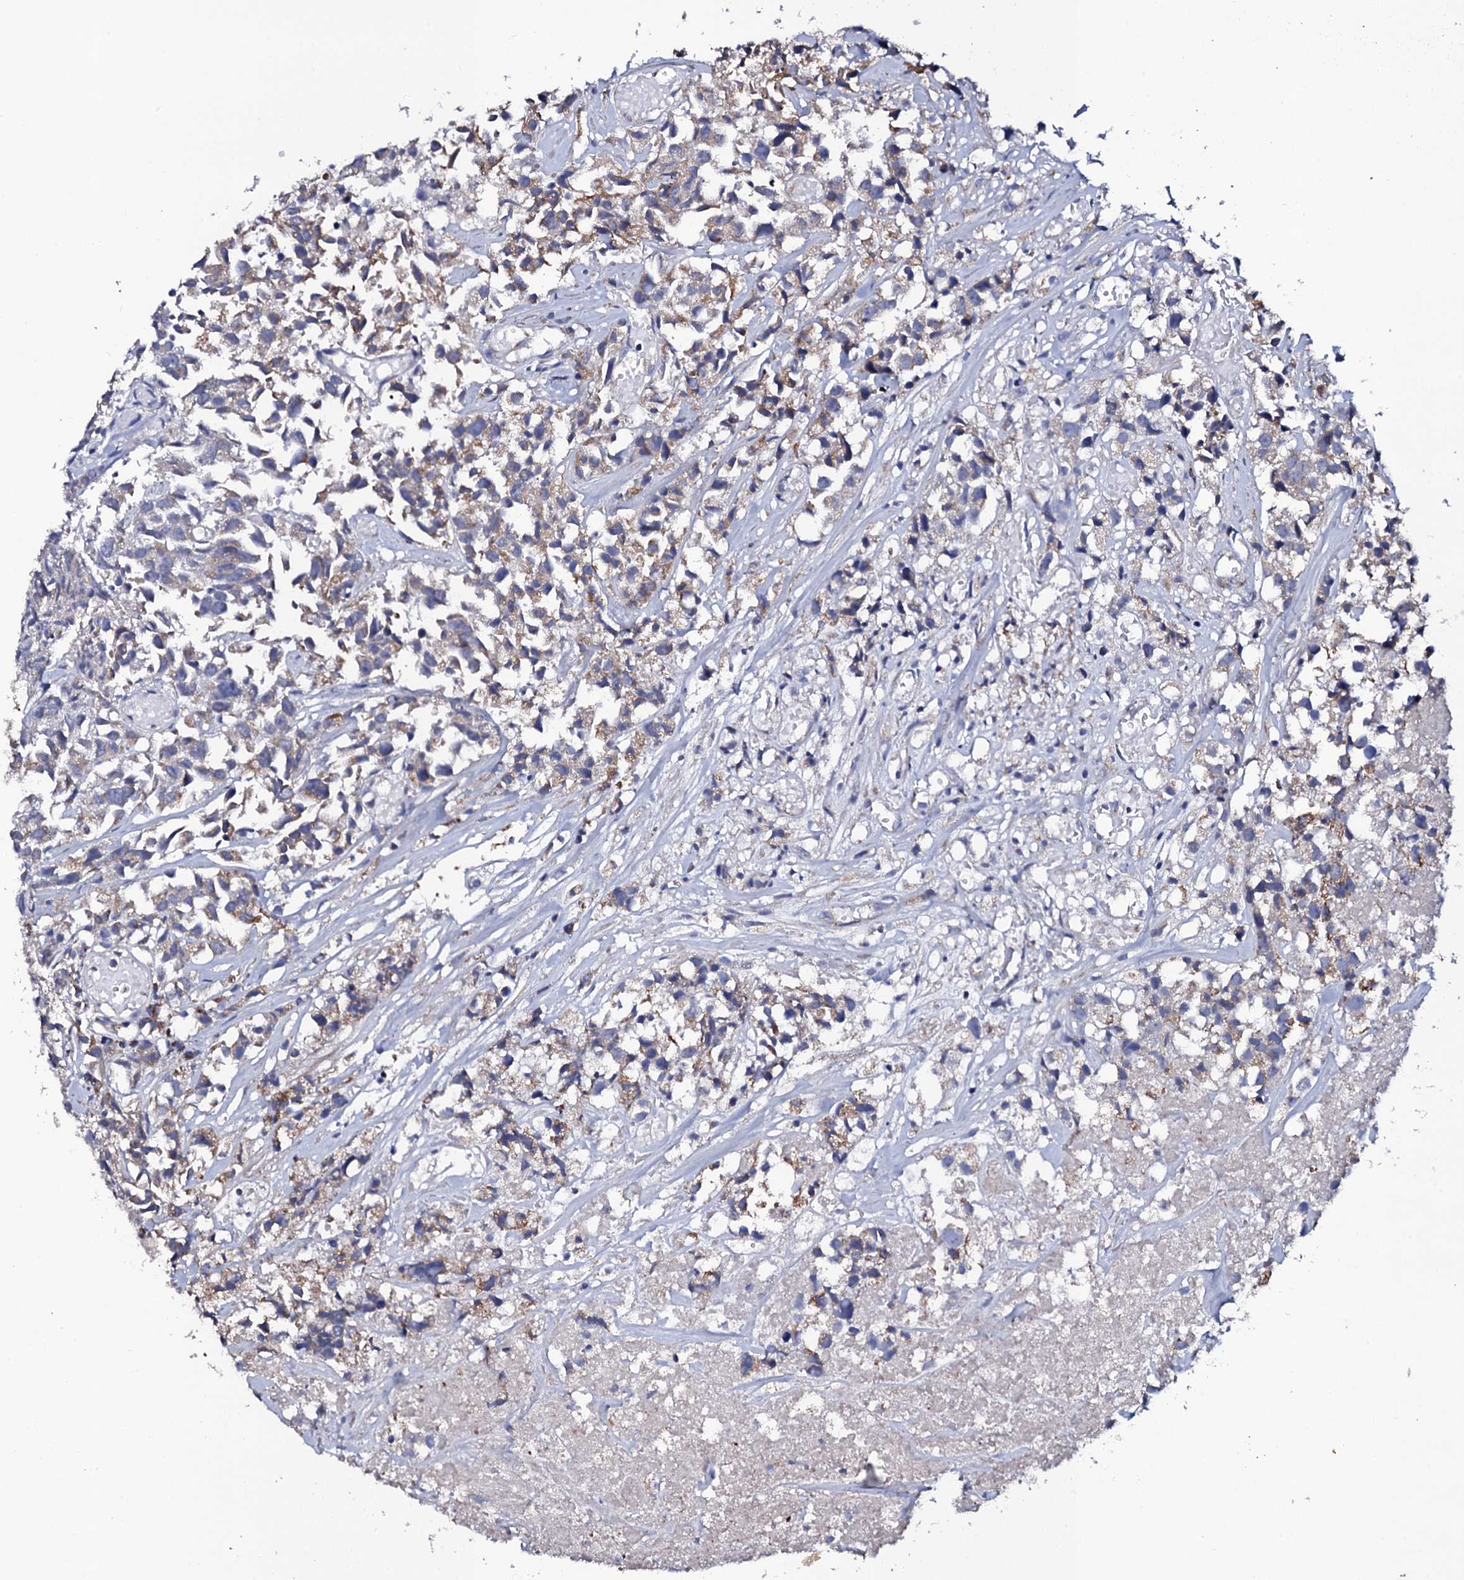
{"staining": {"intensity": "weak", "quantity": "25%-75%", "location": "cytoplasmic/membranous"}, "tissue": "urothelial cancer", "cell_type": "Tumor cells", "image_type": "cancer", "snomed": [{"axis": "morphology", "description": "Urothelial carcinoma, High grade"}, {"axis": "topography", "description": "Urinary bladder"}], "caption": "Immunohistochemical staining of human urothelial cancer reveals weak cytoplasmic/membranous protein expression in about 25%-75% of tumor cells. Nuclei are stained in blue.", "gene": "TCAF2", "patient": {"sex": "female", "age": 75}}